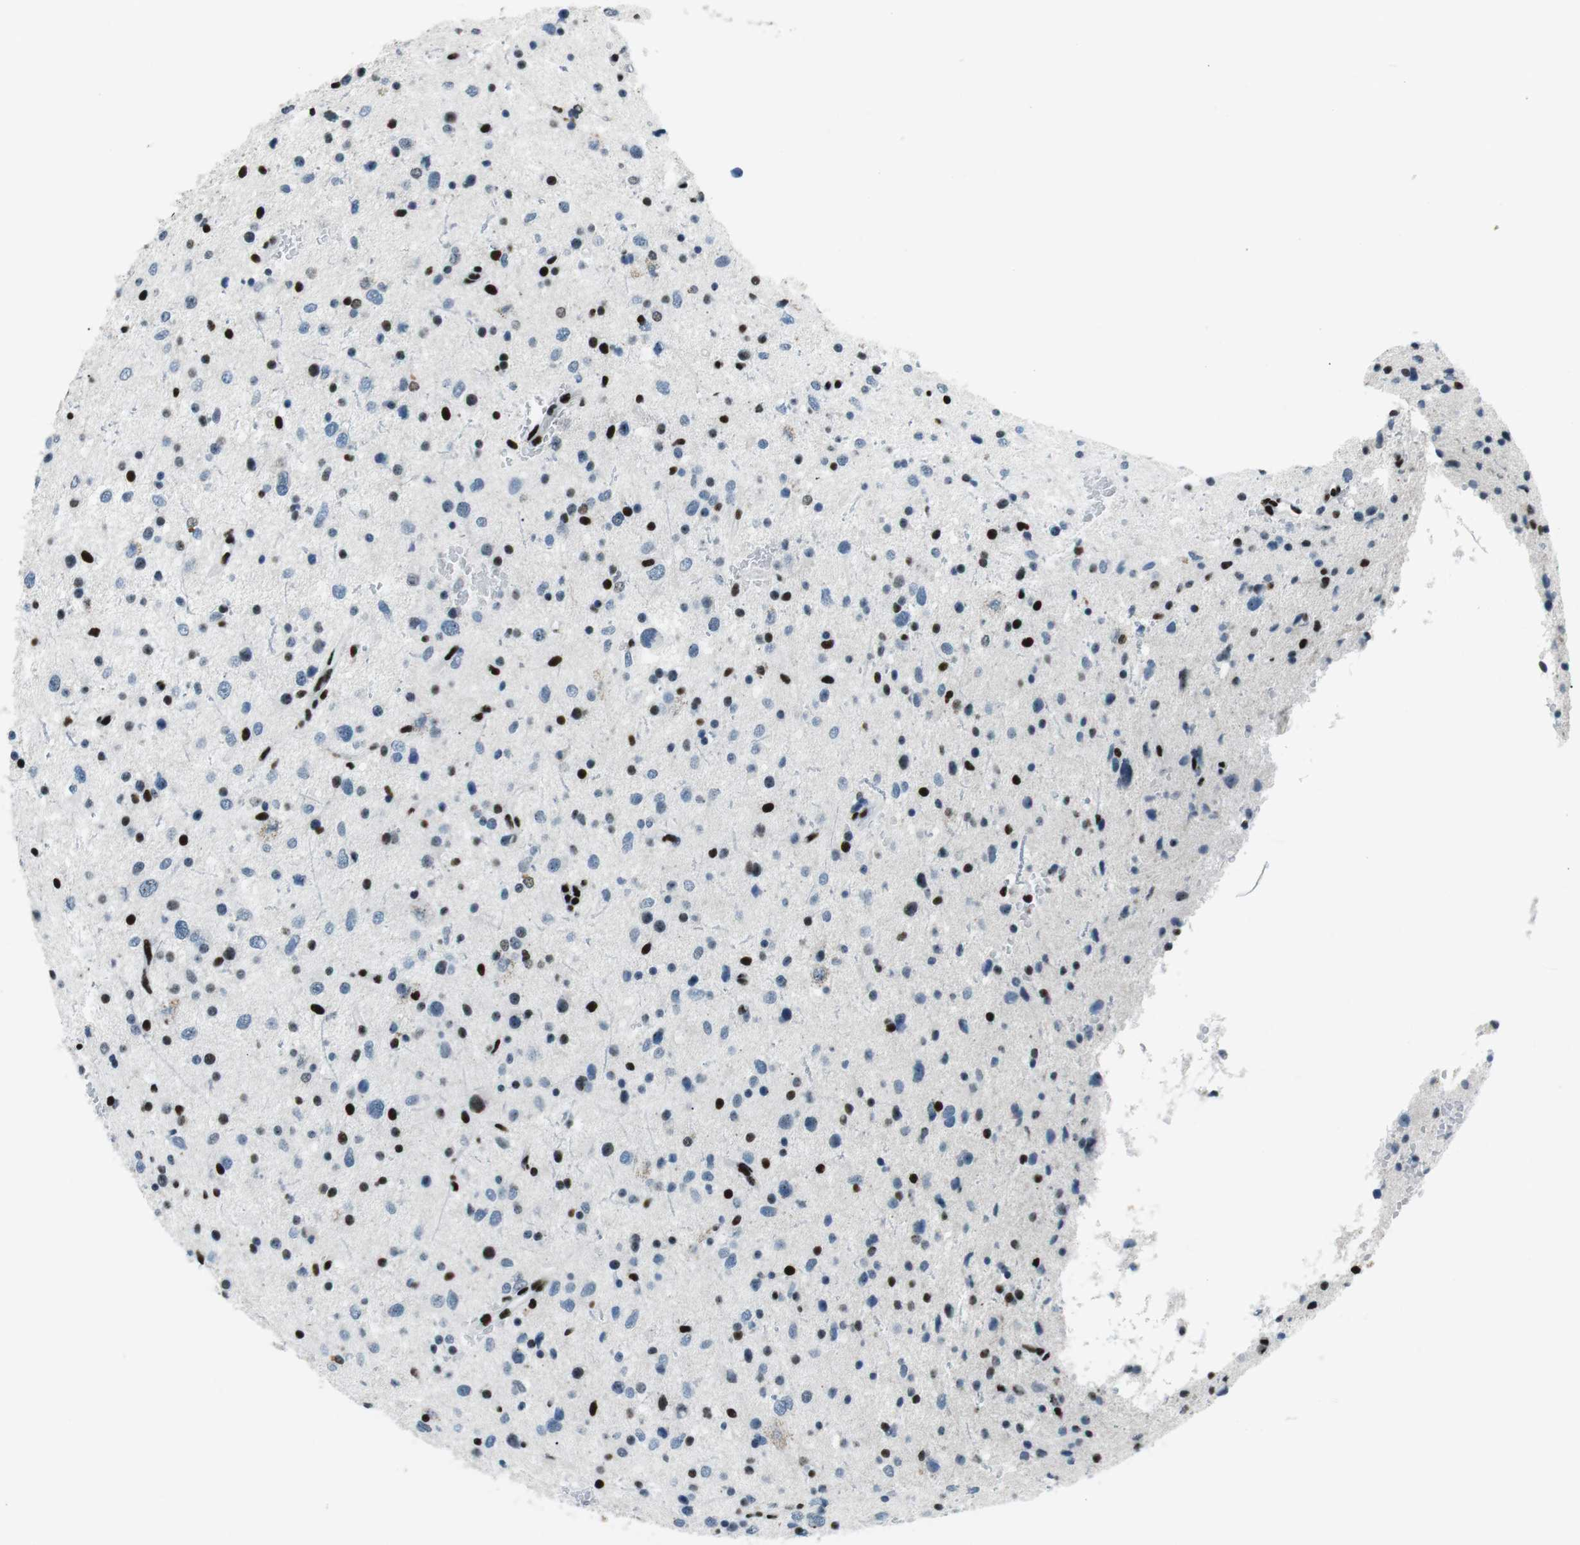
{"staining": {"intensity": "strong", "quantity": "<25%", "location": "nuclear"}, "tissue": "glioma", "cell_type": "Tumor cells", "image_type": "cancer", "snomed": [{"axis": "morphology", "description": "Glioma, malignant, Low grade"}, {"axis": "topography", "description": "Brain"}], "caption": "The photomicrograph demonstrates immunohistochemical staining of glioma. There is strong nuclear staining is appreciated in about <25% of tumor cells.", "gene": "PML", "patient": {"sex": "female", "age": 37}}